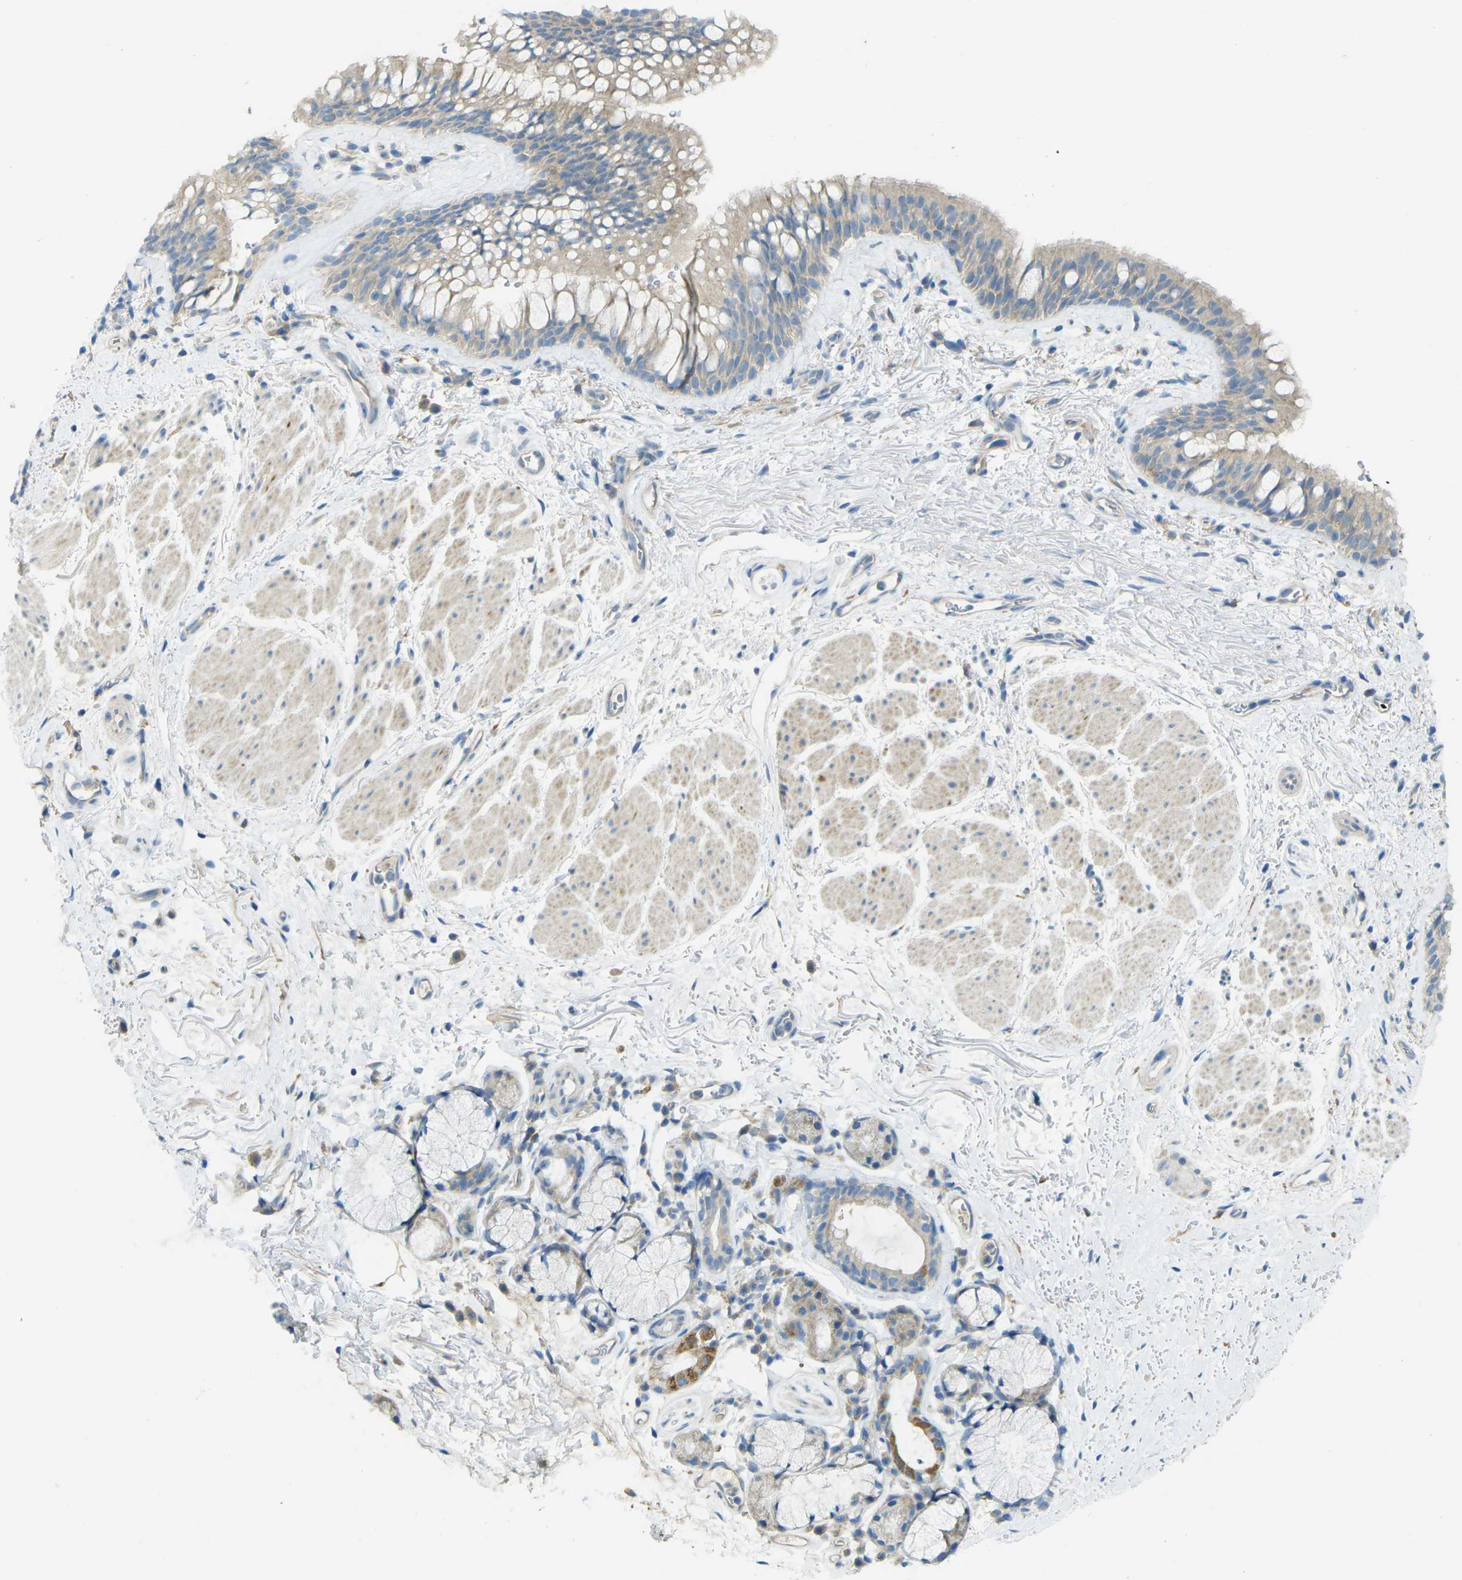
{"staining": {"intensity": "weak", "quantity": ">75%", "location": "cytoplasmic/membranous"}, "tissue": "bronchus", "cell_type": "Respiratory epithelial cells", "image_type": "normal", "snomed": [{"axis": "morphology", "description": "Normal tissue, NOS"}, {"axis": "topography", "description": "Cartilage tissue"}, {"axis": "topography", "description": "Bronchus"}], "caption": "This image displays normal bronchus stained with IHC to label a protein in brown. The cytoplasmic/membranous of respiratory epithelial cells show weak positivity for the protein. Nuclei are counter-stained blue.", "gene": "MYLK4", "patient": {"sex": "female", "age": 53}}